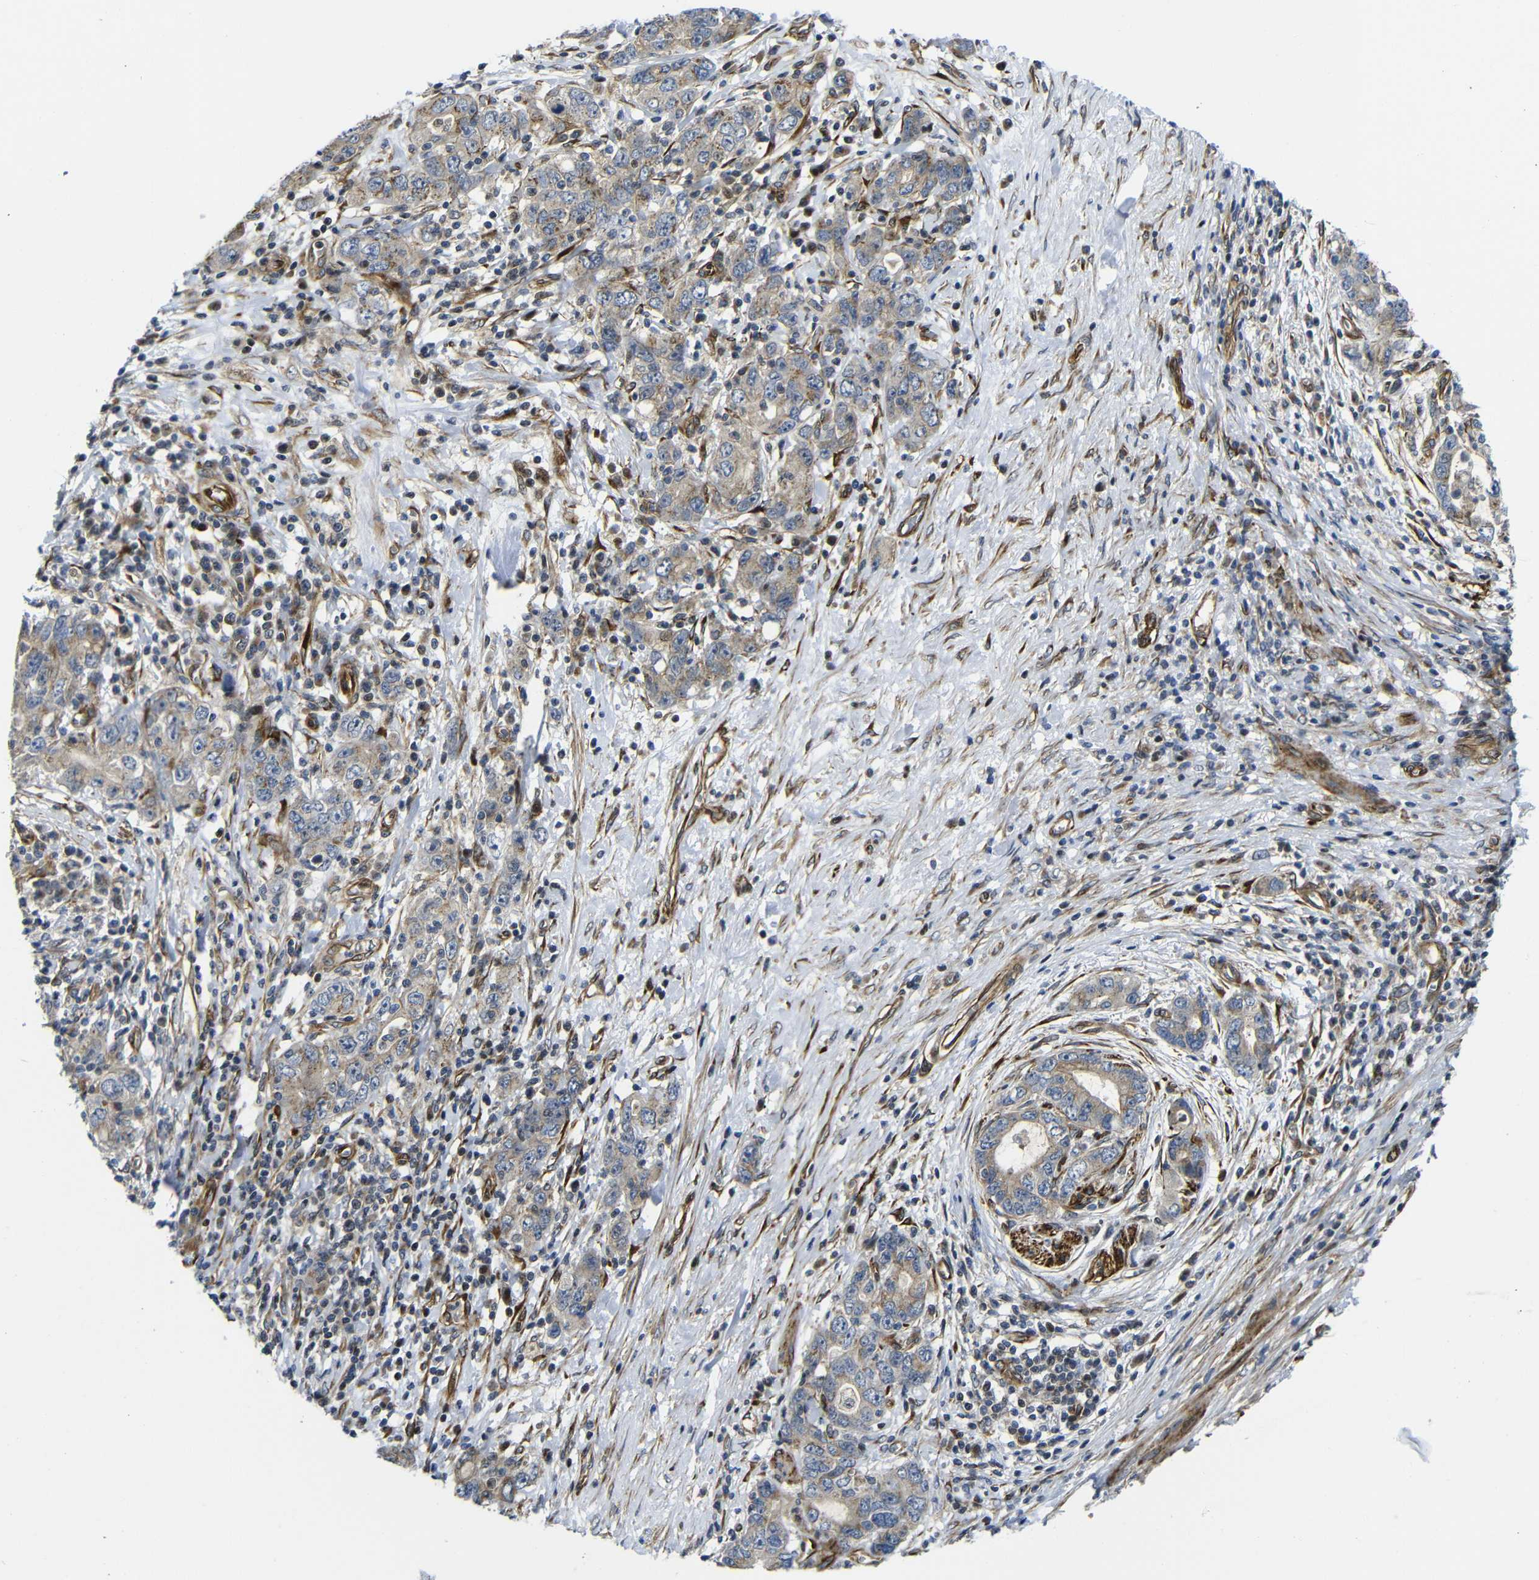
{"staining": {"intensity": "moderate", "quantity": ">75%", "location": "cytoplasmic/membranous"}, "tissue": "stomach cancer", "cell_type": "Tumor cells", "image_type": "cancer", "snomed": [{"axis": "morphology", "description": "Adenocarcinoma, NOS"}, {"axis": "topography", "description": "Stomach, lower"}], "caption": "DAB immunohistochemical staining of stomach adenocarcinoma shows moderate cytoplasmic/membranous protein expression in about >75% of tumor cells.", "gene": "PARP14", "patient": {"sex": "female", "age": 93}}